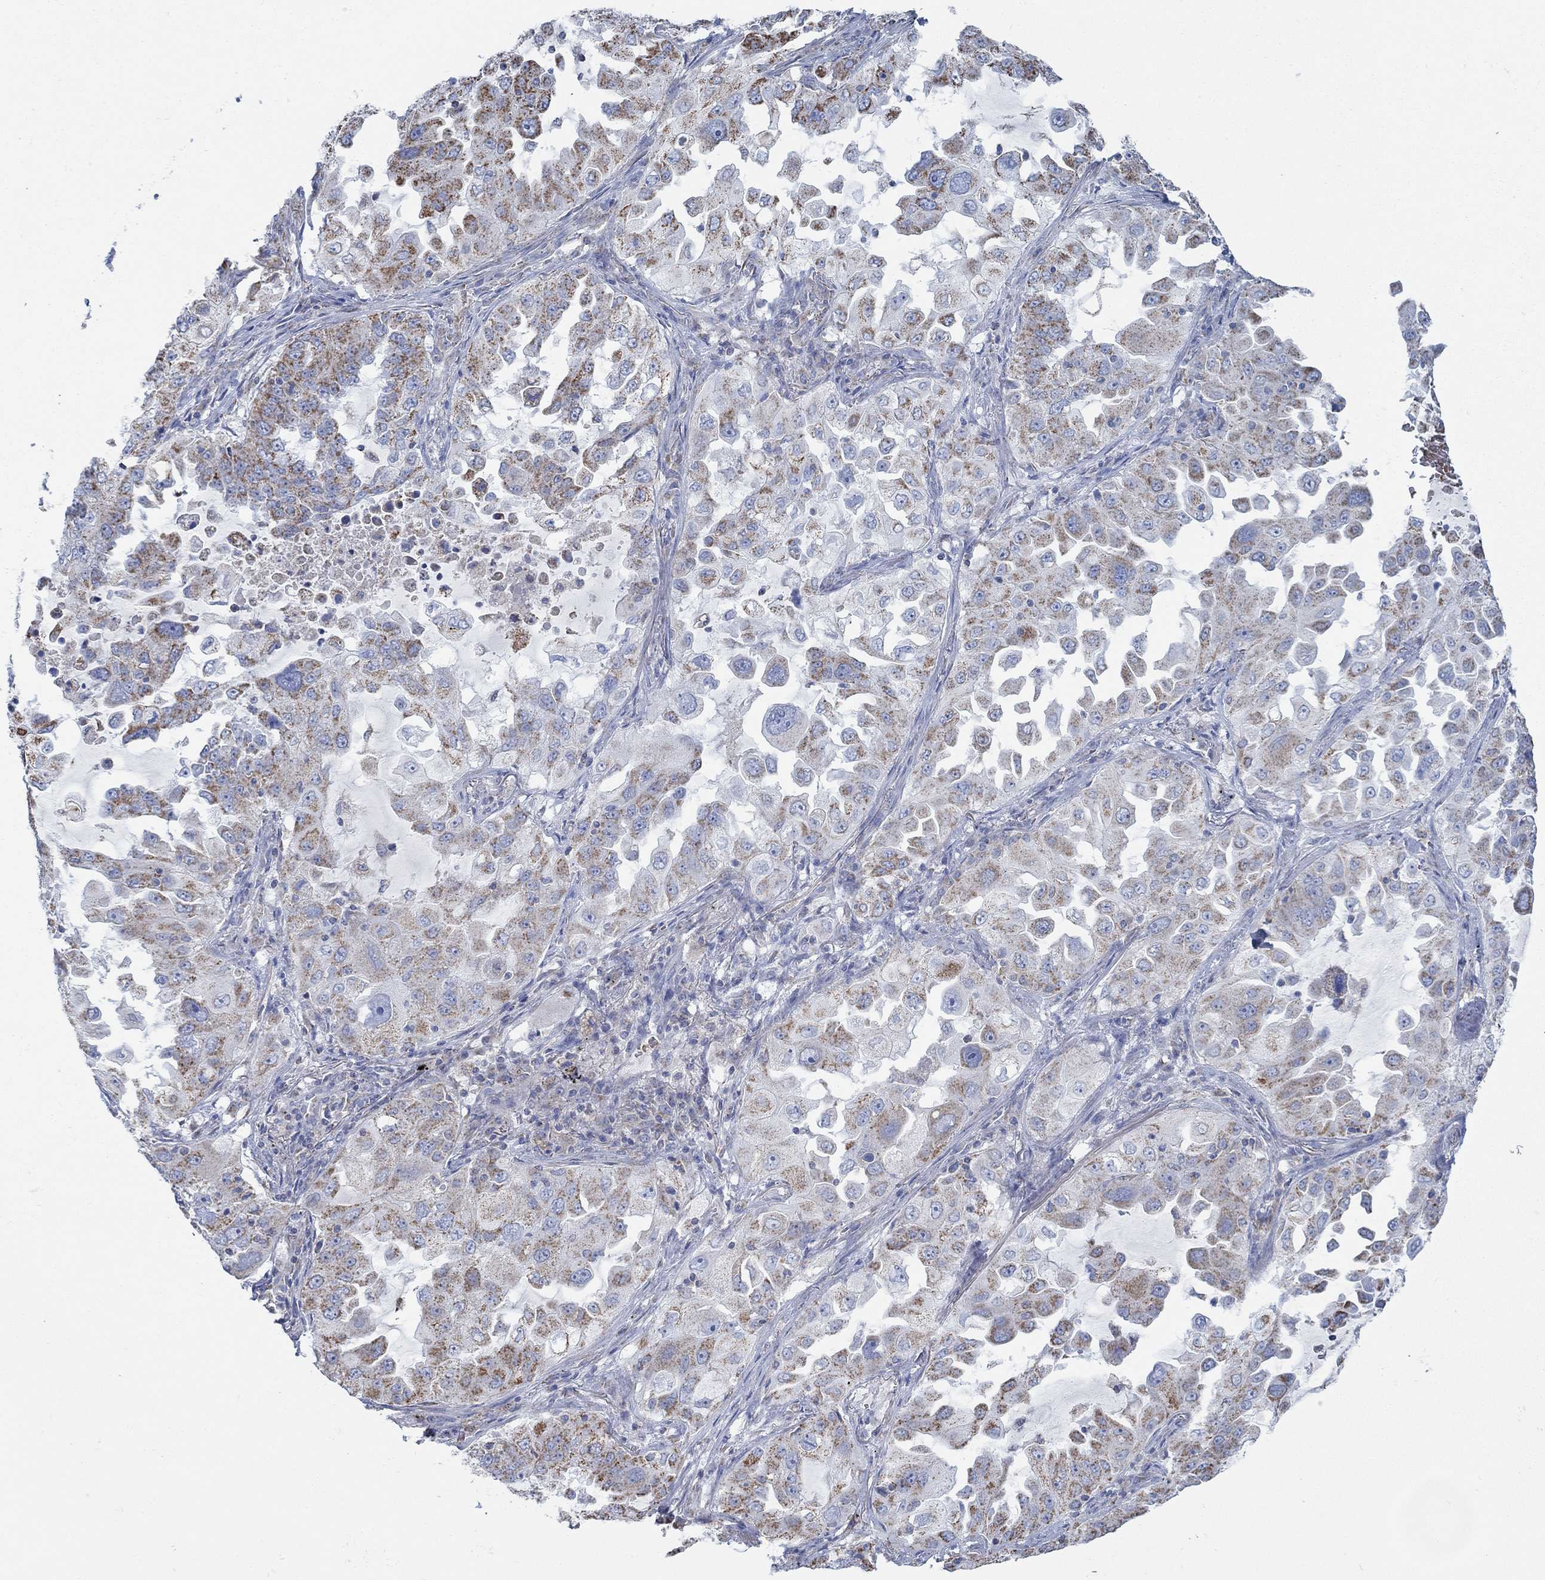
{"staining": {"intensity": "strong", "quantity": "25%-75%", "location": "cytoplasmic/membranous"}, "tissue": "lung cancer", "cell_type": "Tumor cells", "image_type": "cancer", "snomed": [{"axis": "morphology", "description": "Adenocarcinoma, NOS"}, {"axis": "topography", "description": "Lung"}], "caption": "Strong cytoplasmic/membranous expression is identified in about 25%-75% of tumor cells in lung cancer (adenocarcinoma).", "gene": "GLOD5", "patient": {"sex": "female", "age": 61}}